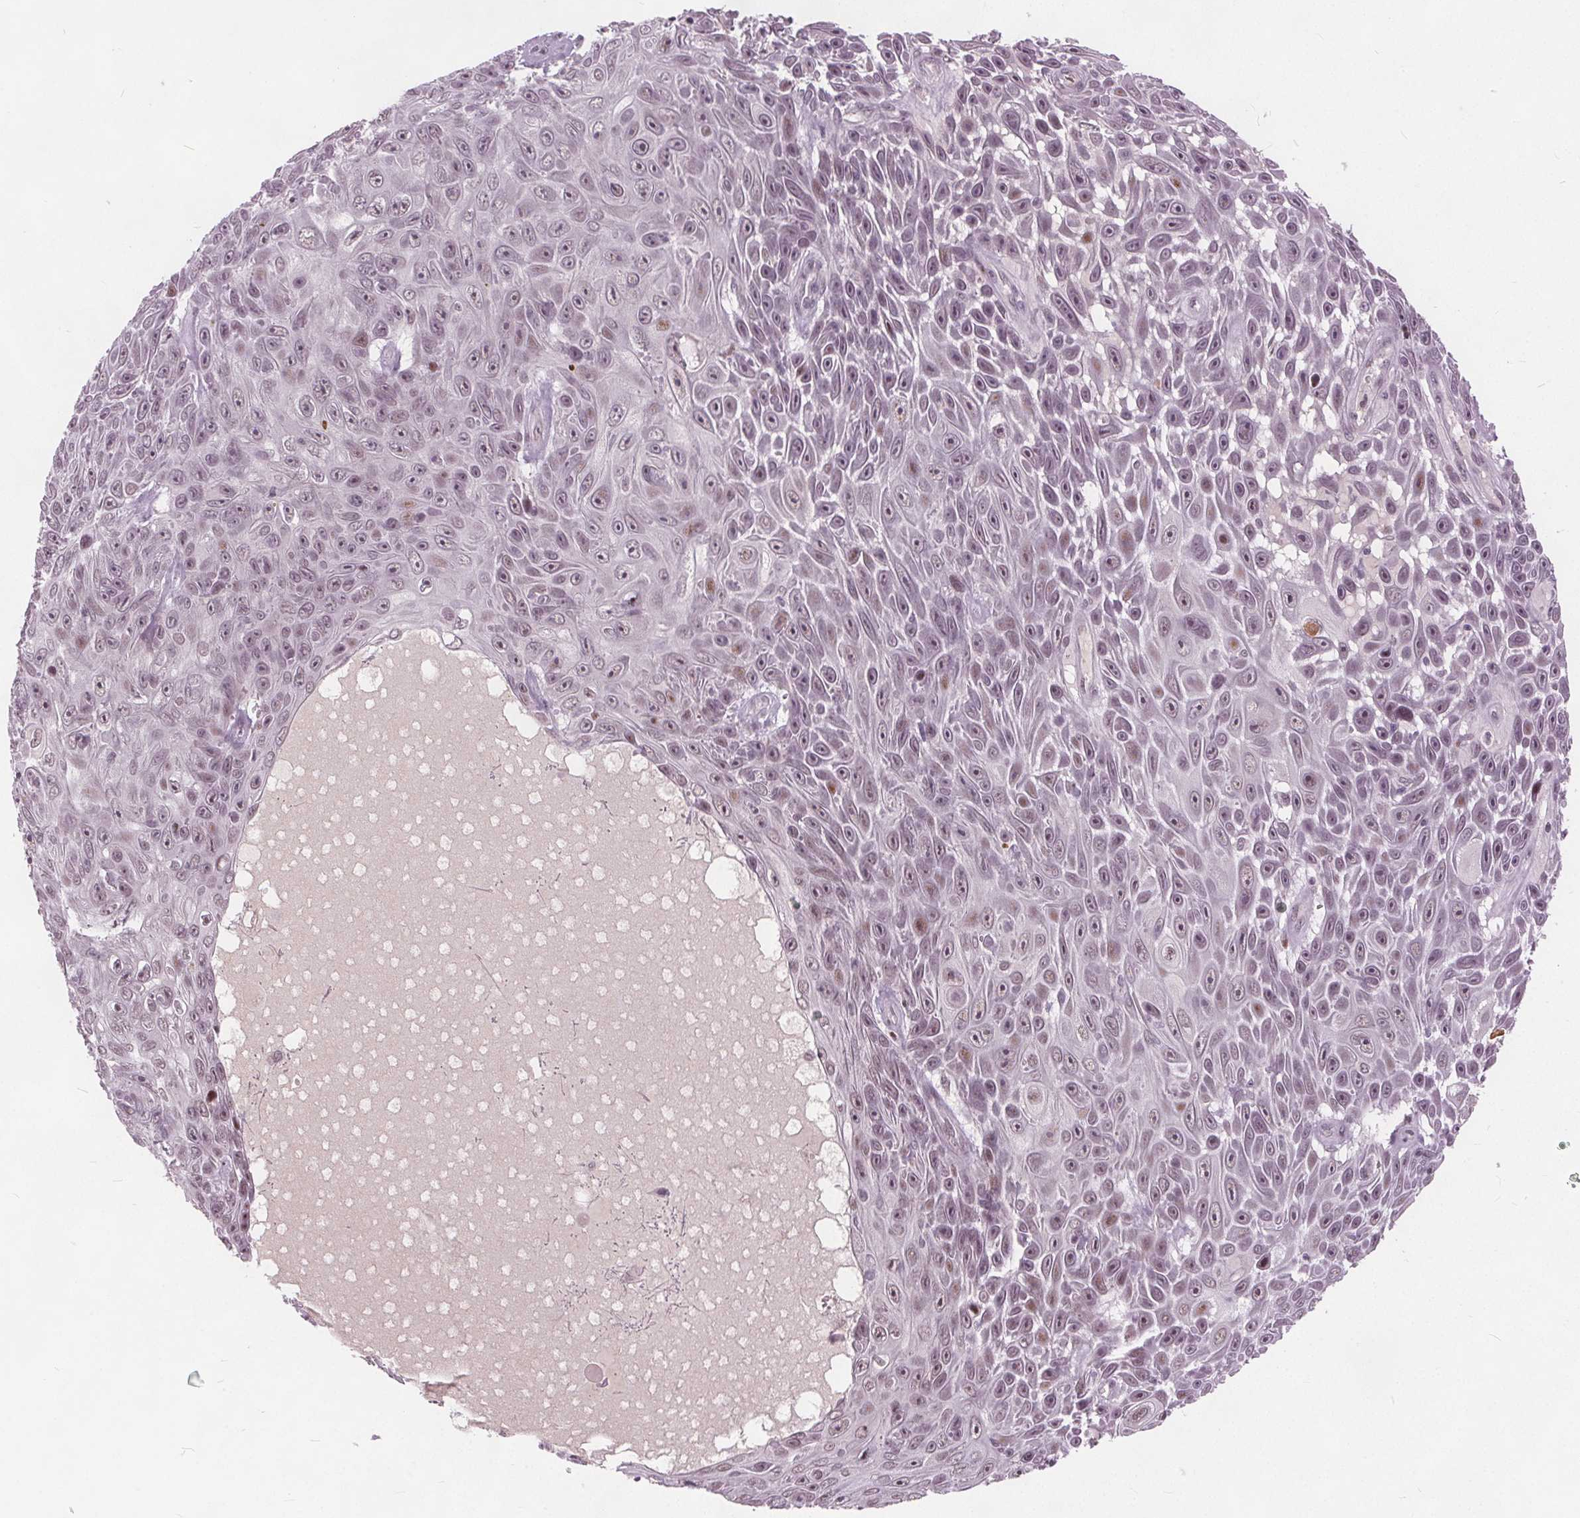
{"staining": {"intensity": "moderate", "quantity": "<25%", "location": "nuclear"}, "tissue": "skin cancer", "cell_type": "Tumor cells", "image_type": "cancer", "snomed": [{"axis": "morphology", "description": "Squamous cell carcinoma, NOS"}, {"axis": "topography", "description": "Skin"}], "caption": "Immunohistochemical staining of skin cancer shows low levels of moderate nuclear protein staining in approximately <25% of tumor cells. The staining is performed using DAB (3,3'-diaminobenzidine) brown chromogen to label protein expression. The nuclei are counter-stained blue using hematoxylin.", "gene": "TTC34", "patient": {"sex": "male", "age": 82}}